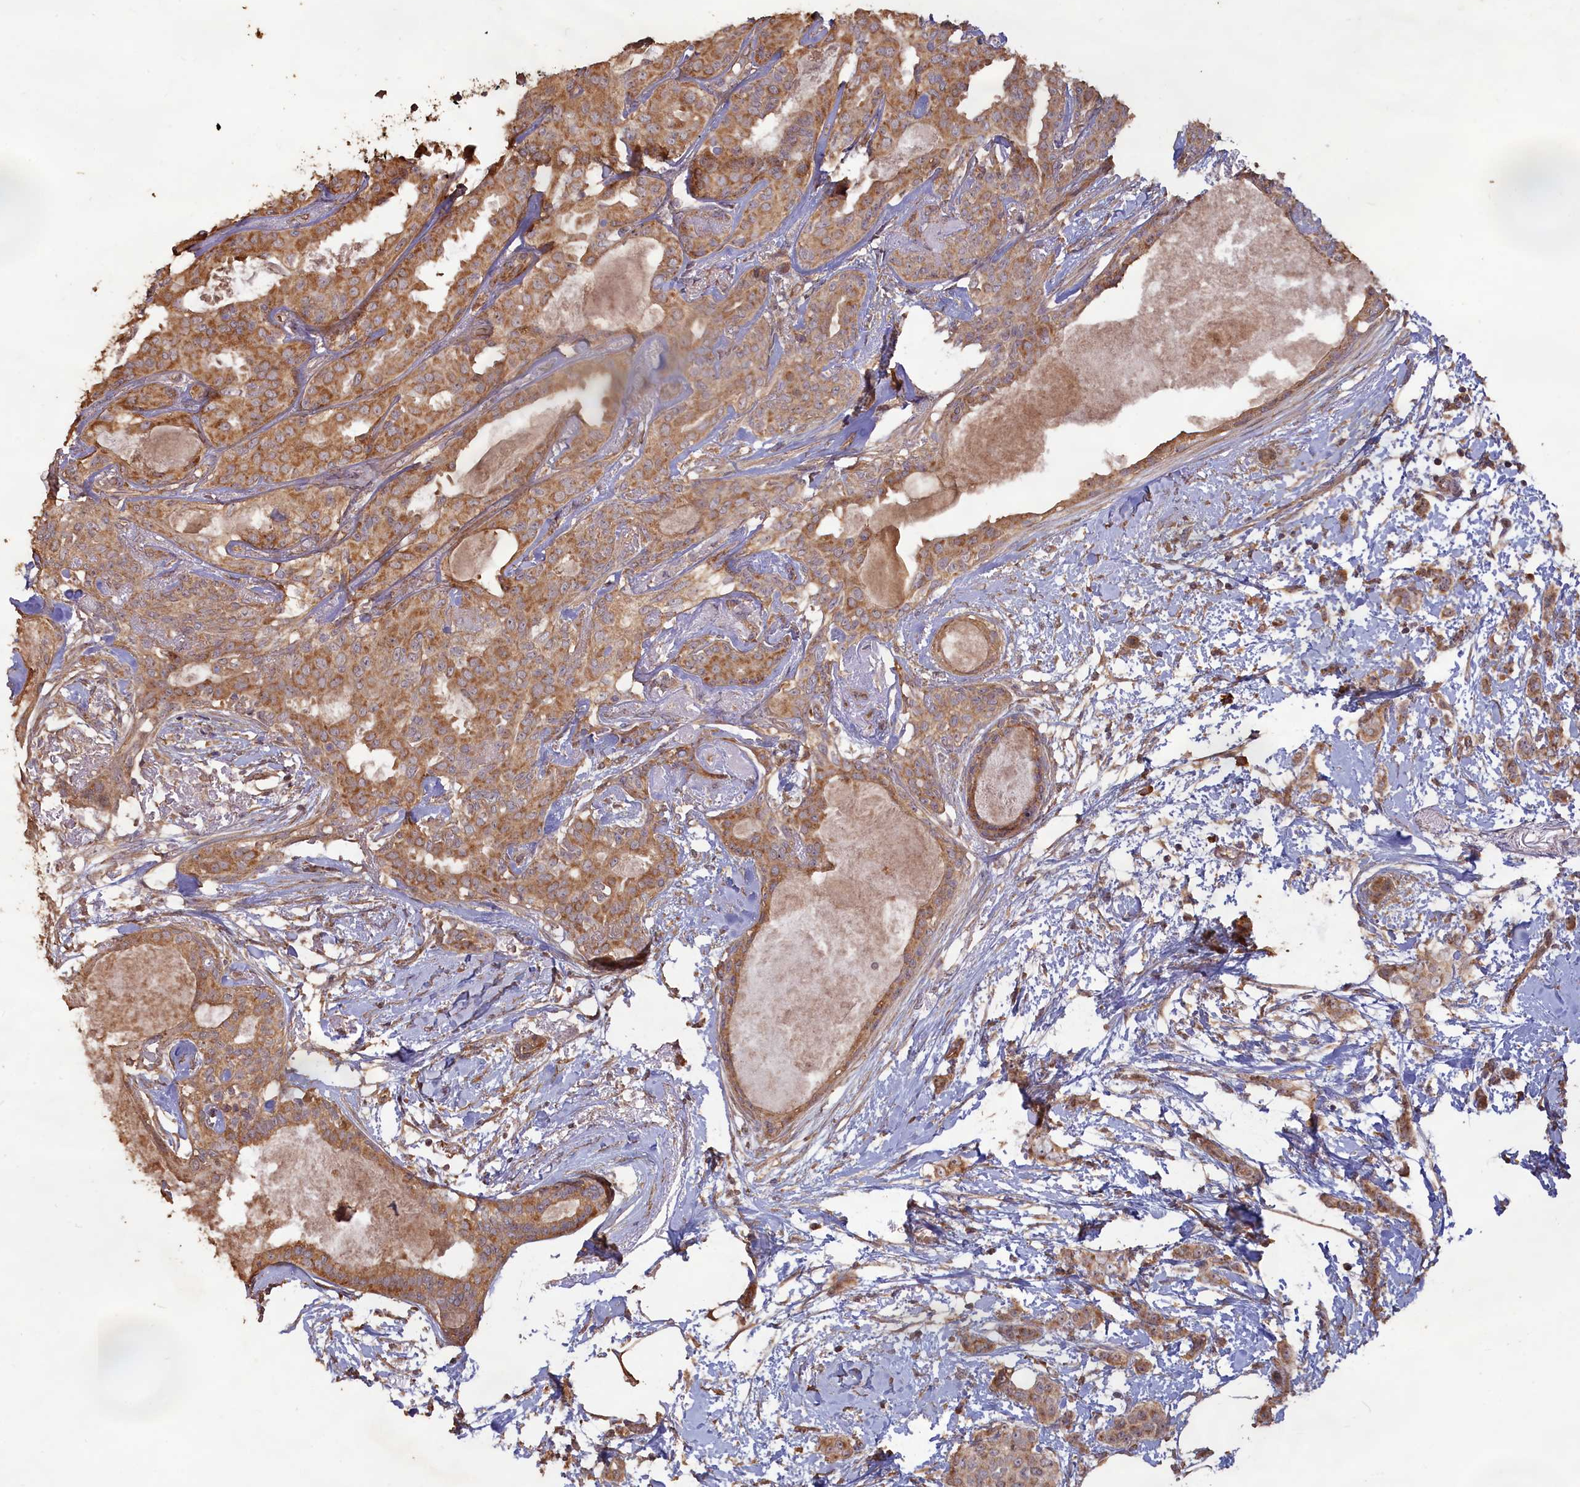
{"staining": {"intensity": "moderate", "quantity": ">75%", "location": "cytoplasmic/membranous"}, "tissue": "breast cancer", "cell_type": "Tumor cells", "image_type": "cancer", "snomed": [{"axis": "morphology", "description": "Duct carcinoma"}, {"axis": "topography", "description": "Breast"}], "caption": "A micrograph of human breast cancer (invasive ductal carcinoma) stained for a protein reveals moderate cytoplasmic/membranous brown staining in tumor cells.", "gene": "LAYN", "patient": {"sex": "female", "age": 72}}